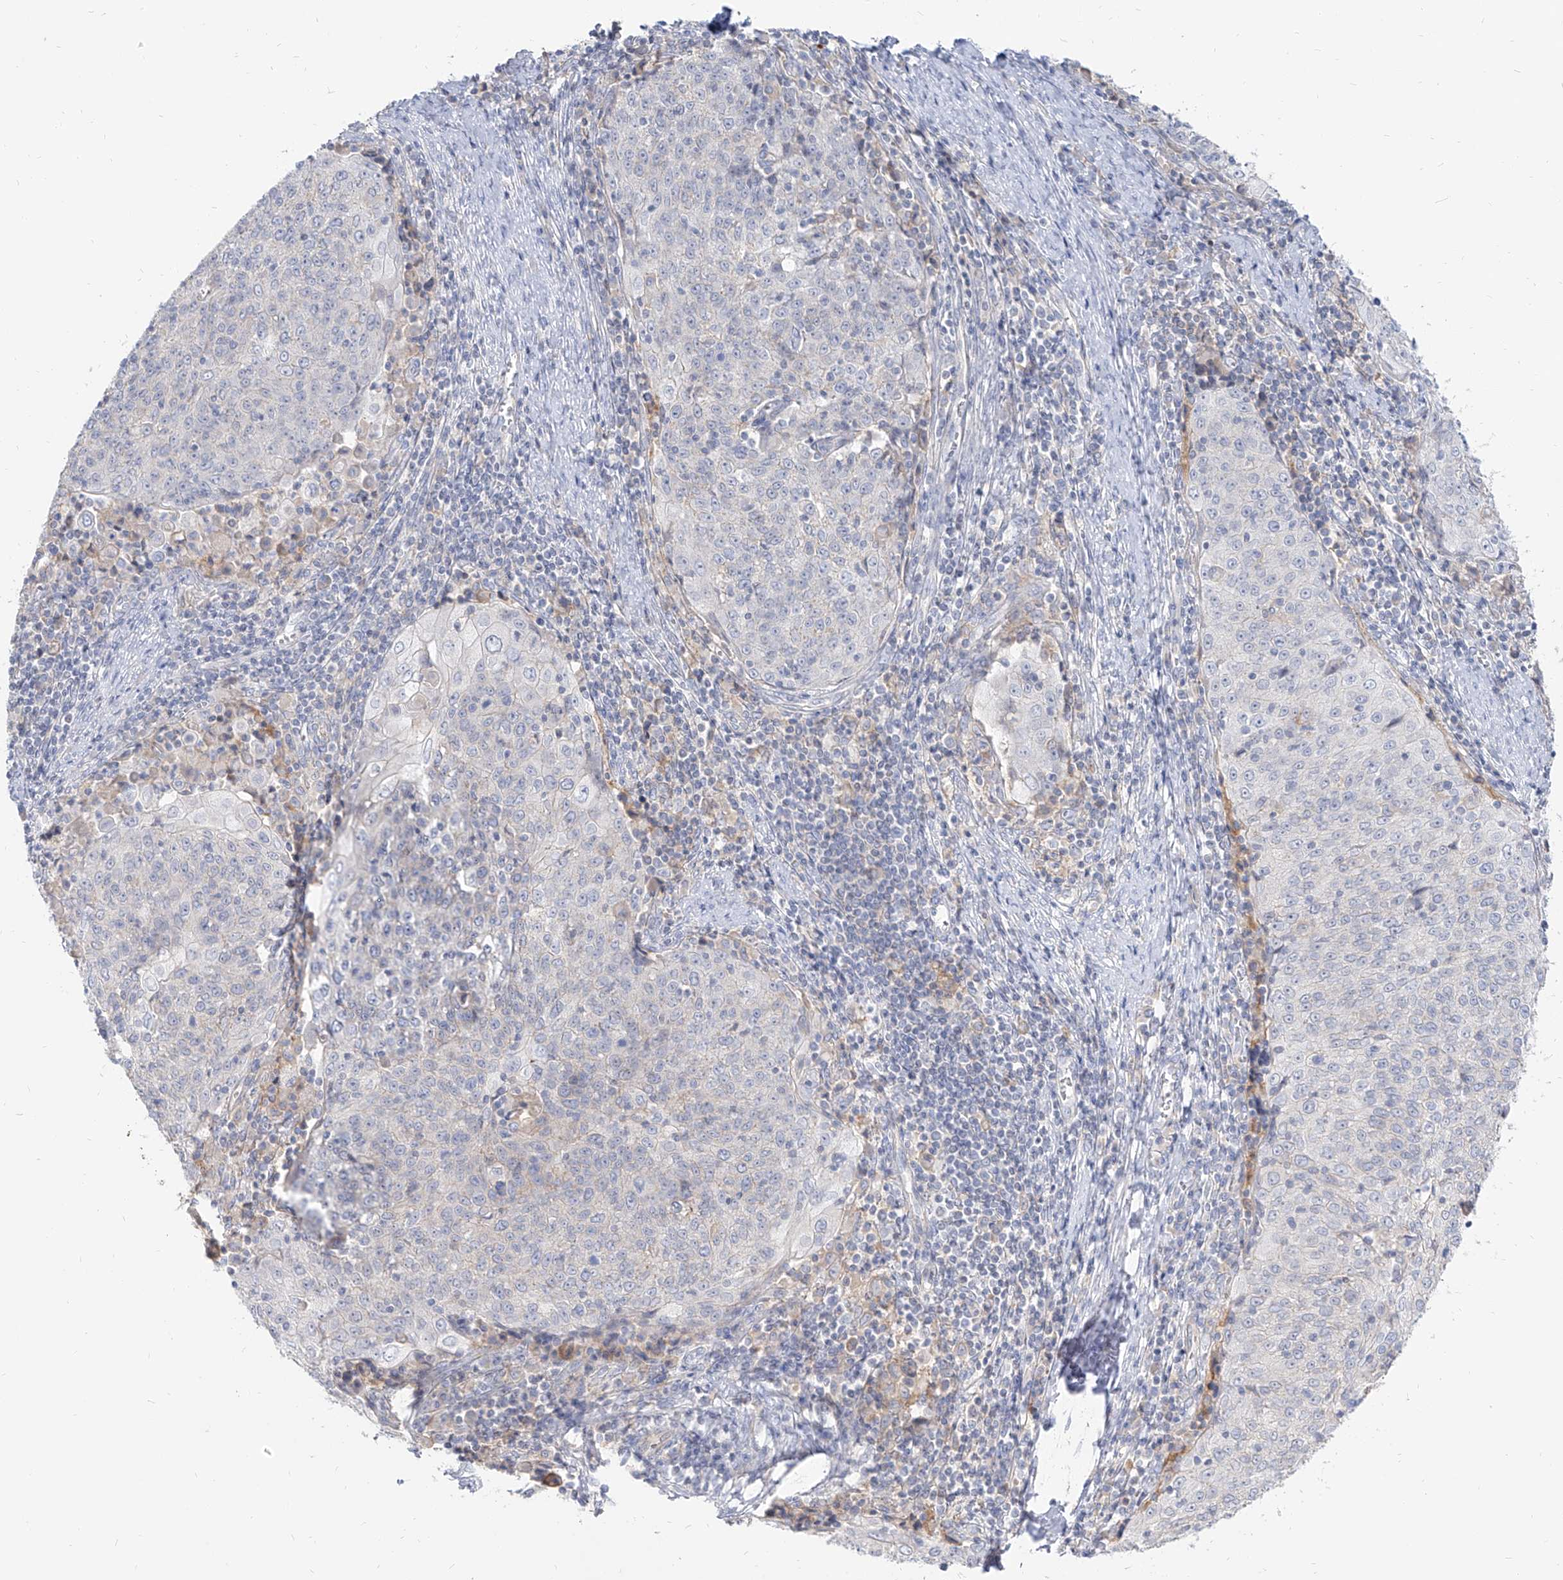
{"staining": {"intensity": "negative", "quantity": "none", "location": "none"}, "tissue": "cervical cancer", "cell_type": "Tumor cells", "image_type": "cancer", "snomed": [{"axis": "morphology", "description": "Squamous cell carcinoma, NOS"}, {"axis": "topography", "description": "Cervix"}], "caption": "This image is of cervical cancer (squamous cell carcinoma) stained with immunohistochemistry (IHC) to label a protein in brown with the nuclei are counter-stained blue. There is no expression in tumor cells.", "gene": "RBFOX3", "patient": {"sex": "female", "age": 48}}